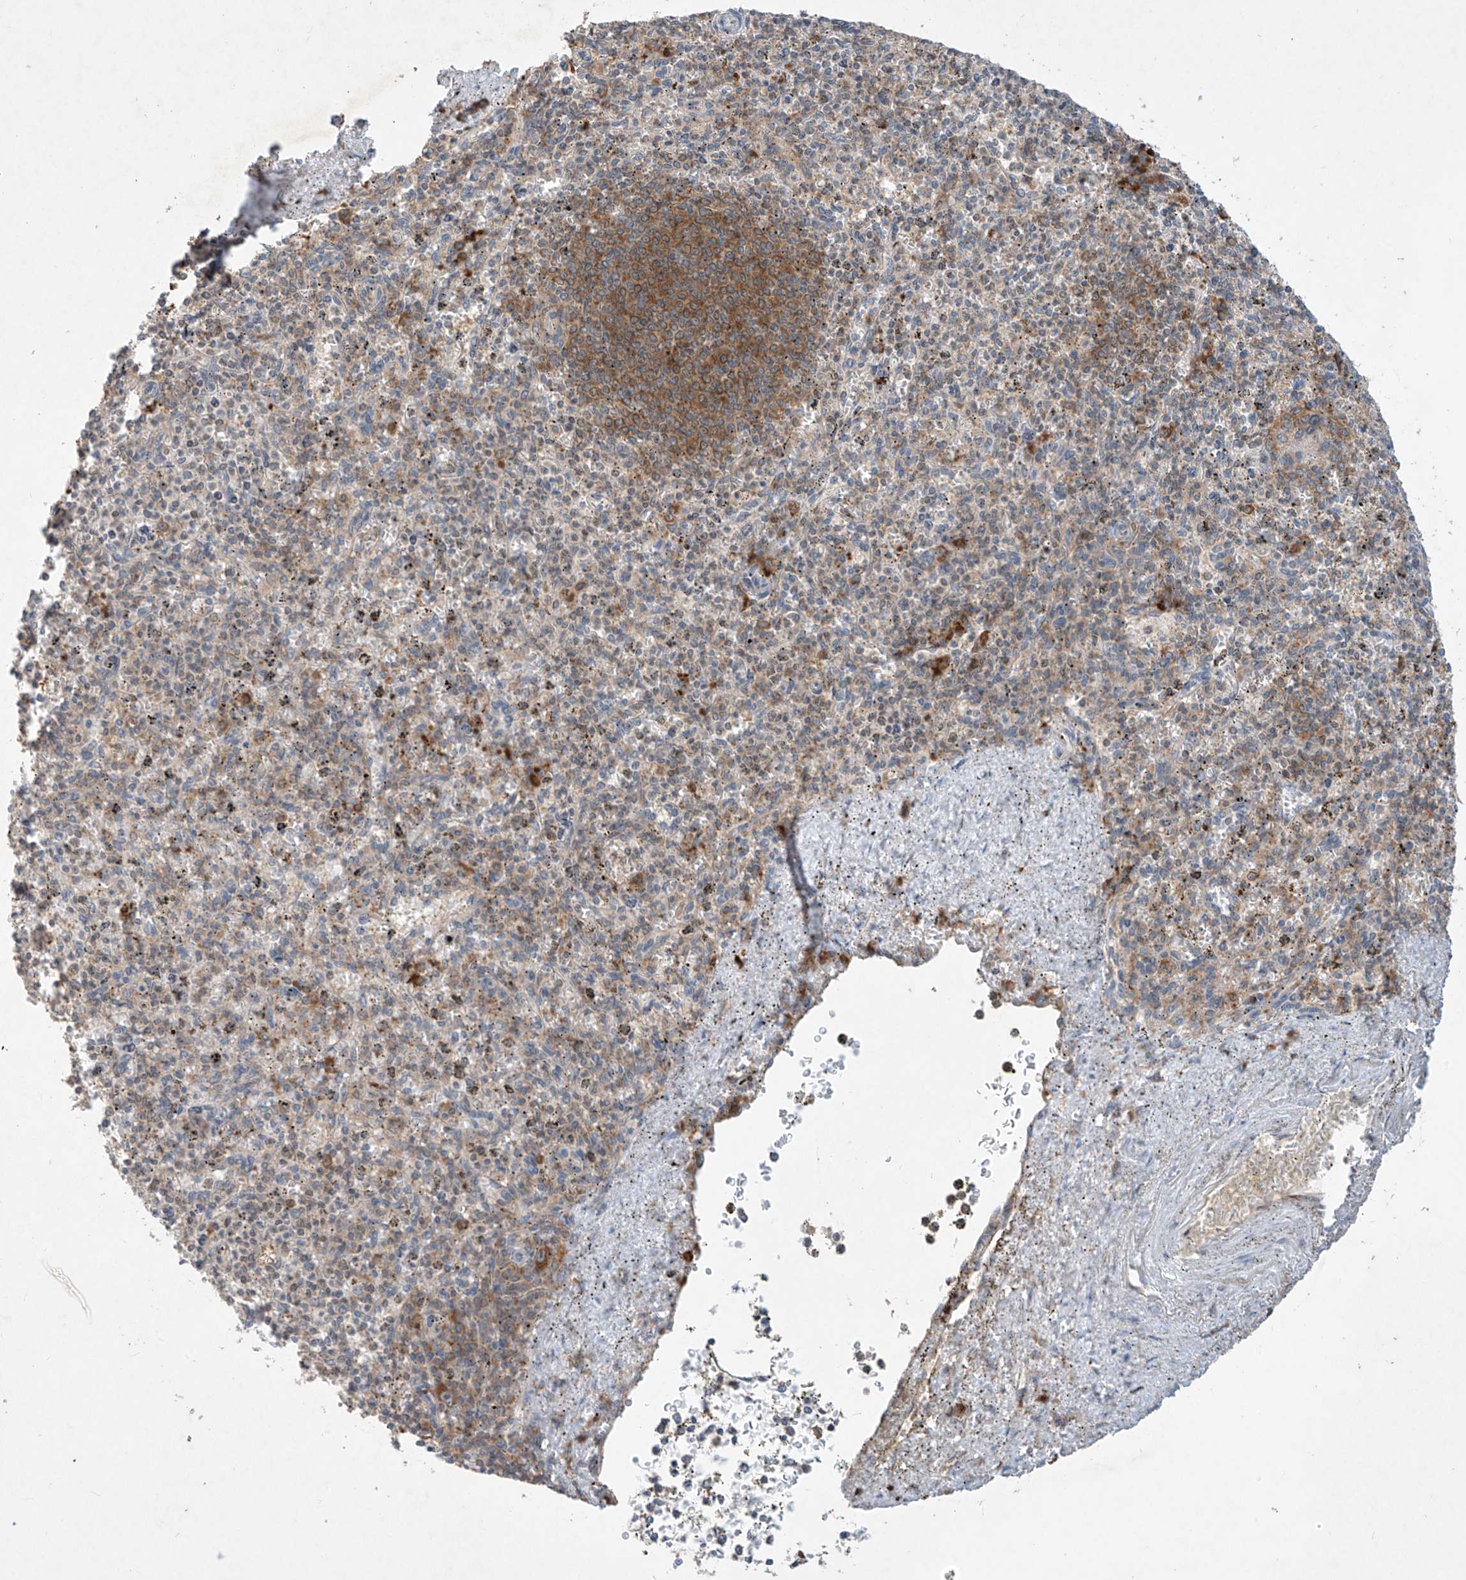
{"staining": {"intensity": "moderate", "quantity": "<25%", "location": "cytoplasmic/membranous"}, "tissue": "spleen", "cell_type": "Cells in red pulp", "image_type": "normal", "snomed": [{"axis": "morphology", "description": "Normal tissue, NOS"}, {"axis": "topography", "description": "Spleen"}], "caption": "Immunohistochemical staining of unremarkable human spleen shows moderate cytoplasmic/membranous protein expression in about <25% of cells in red pulp.", "gene": "RPL34", "patient": {"sex": "male", "age": 72}}